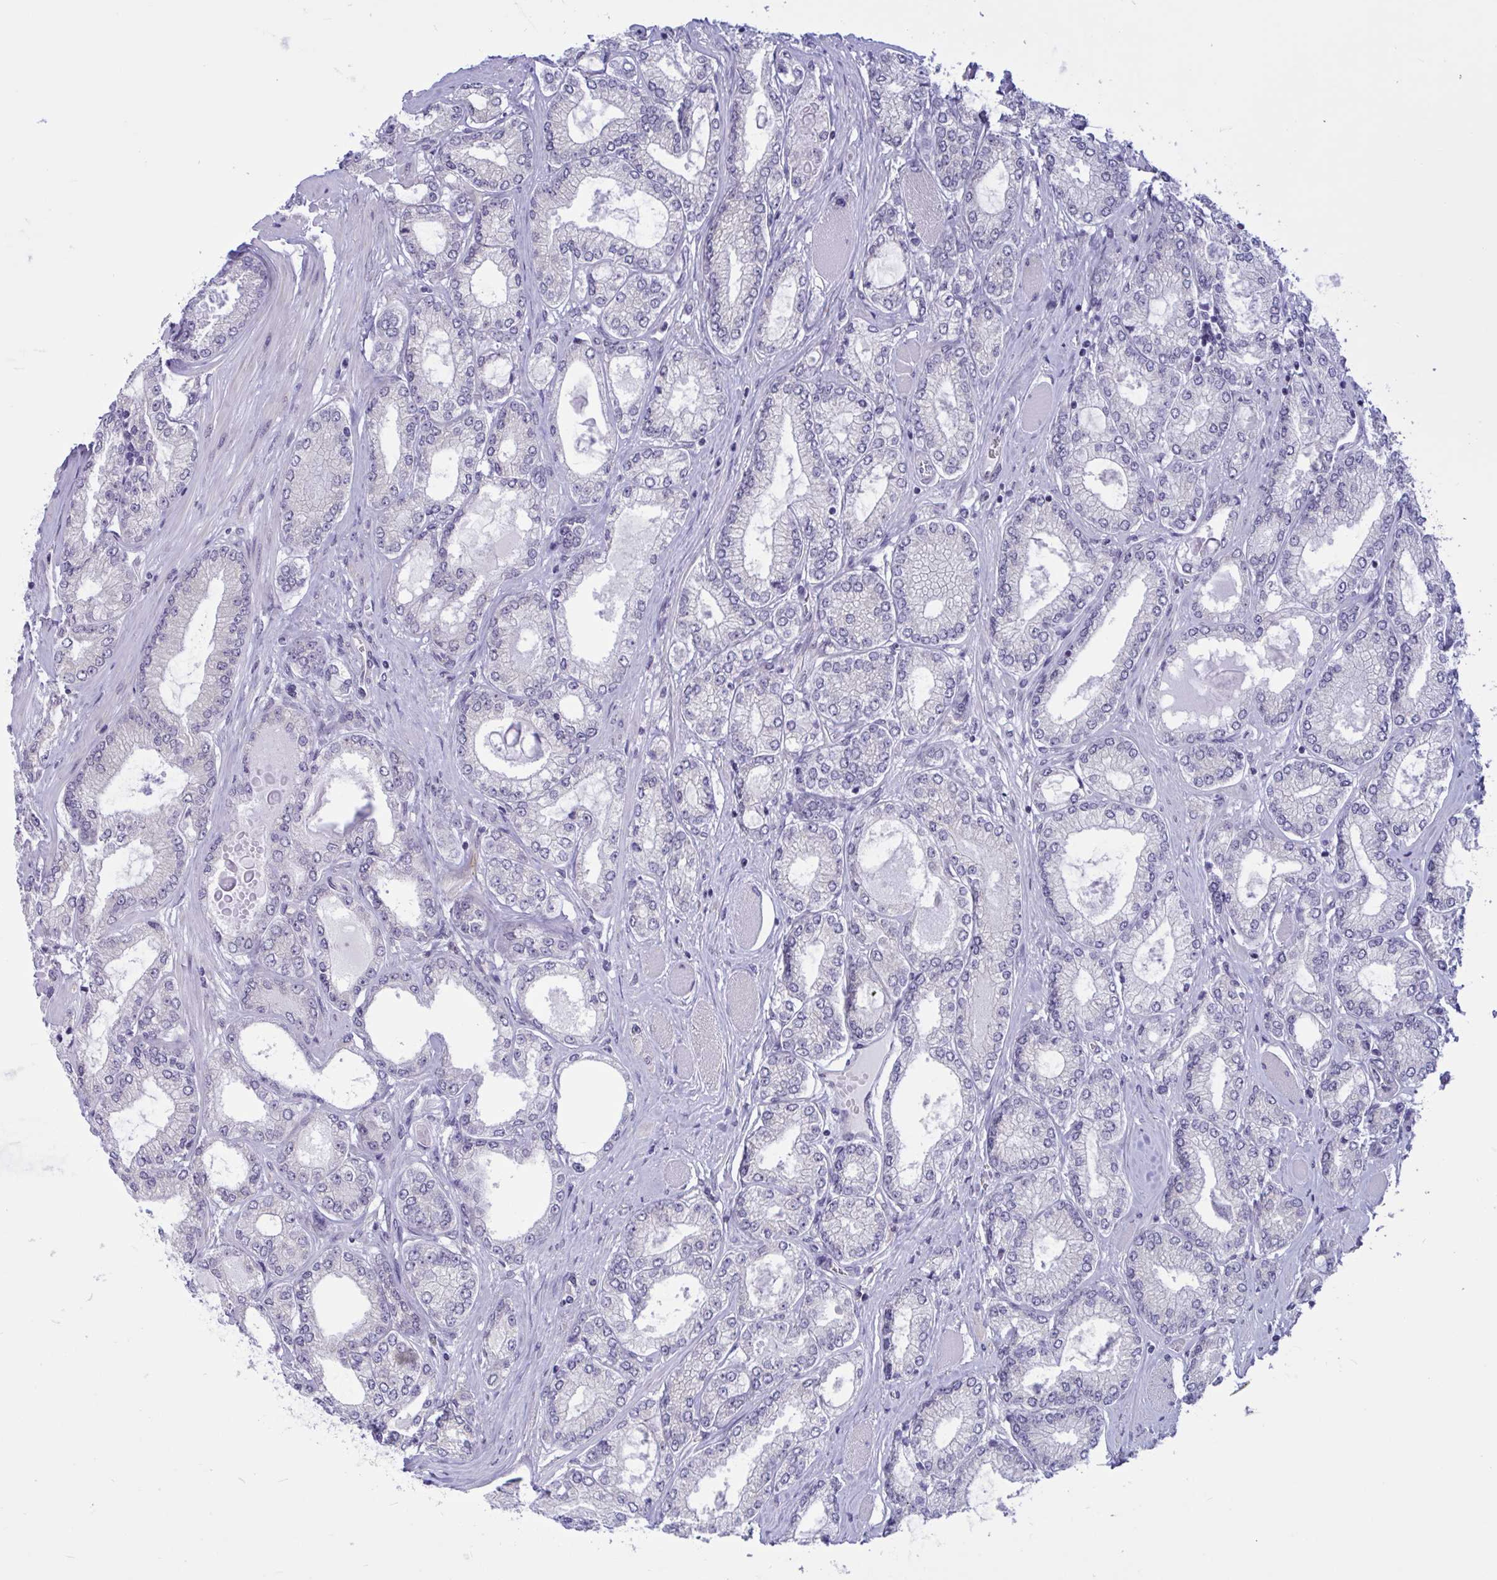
{"staining": {"intensity": "negative", "quantity": "none", "location": "none"}, "tissue": "prostate cancer", "cell_type": "Tumor cells", "image_type": "cancer", "snomed": [{"axis": "morphology", "description": "Adenocarcinoma, High grade"}, {"axis": "topography", "description": "Prostate"}], "caption": "Prostate high-grade adenocarcinoma was stained to show a protein in brown. There is no significant expression in tumor cells.", "gene": "CAMLG", "patient": {"sex": "male", "age": 68}}